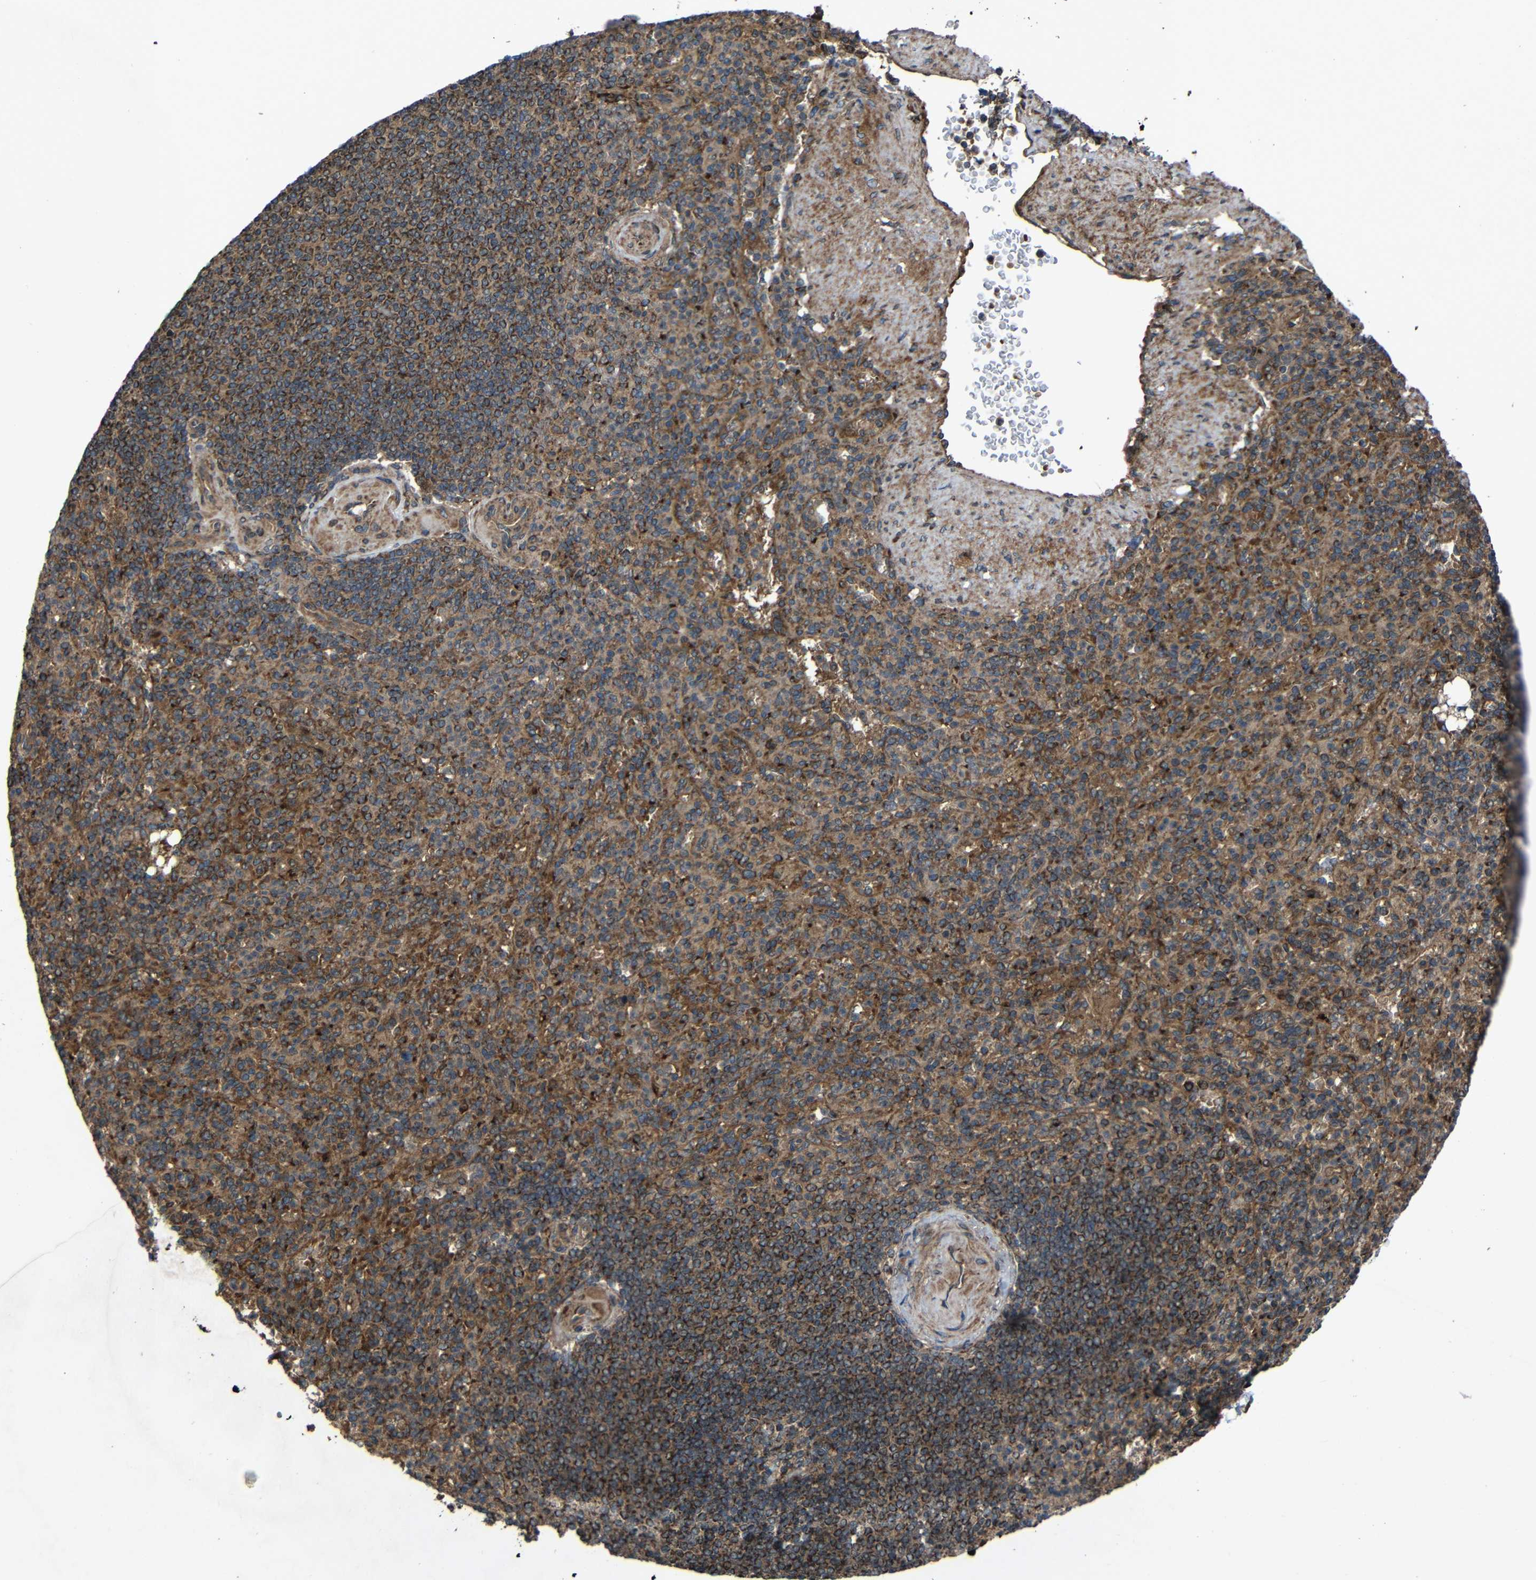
{"staining": {"intensity": "strong", "quantity": ">75%", "location": "cytoplasmic/membranous"}, "tissue": "spleen", "cell_type": "Cells in red pulp", "image_type": "normal", "snomed": [{"axis": "morphology", "description": "Normal tissue, NOS"}, {"axis": "topography", "description": "Spleen"}], "caption": "Immunohistochemical staining of unremarkable human spleen displays high levels of strong cytoplasmic/membranous staining in about >75% of cells in red pulp. (IHC, brightfield microscopy, high magnification).", "gene": "C1GALT1", "patient": {"sex": "female", "age": 74}}